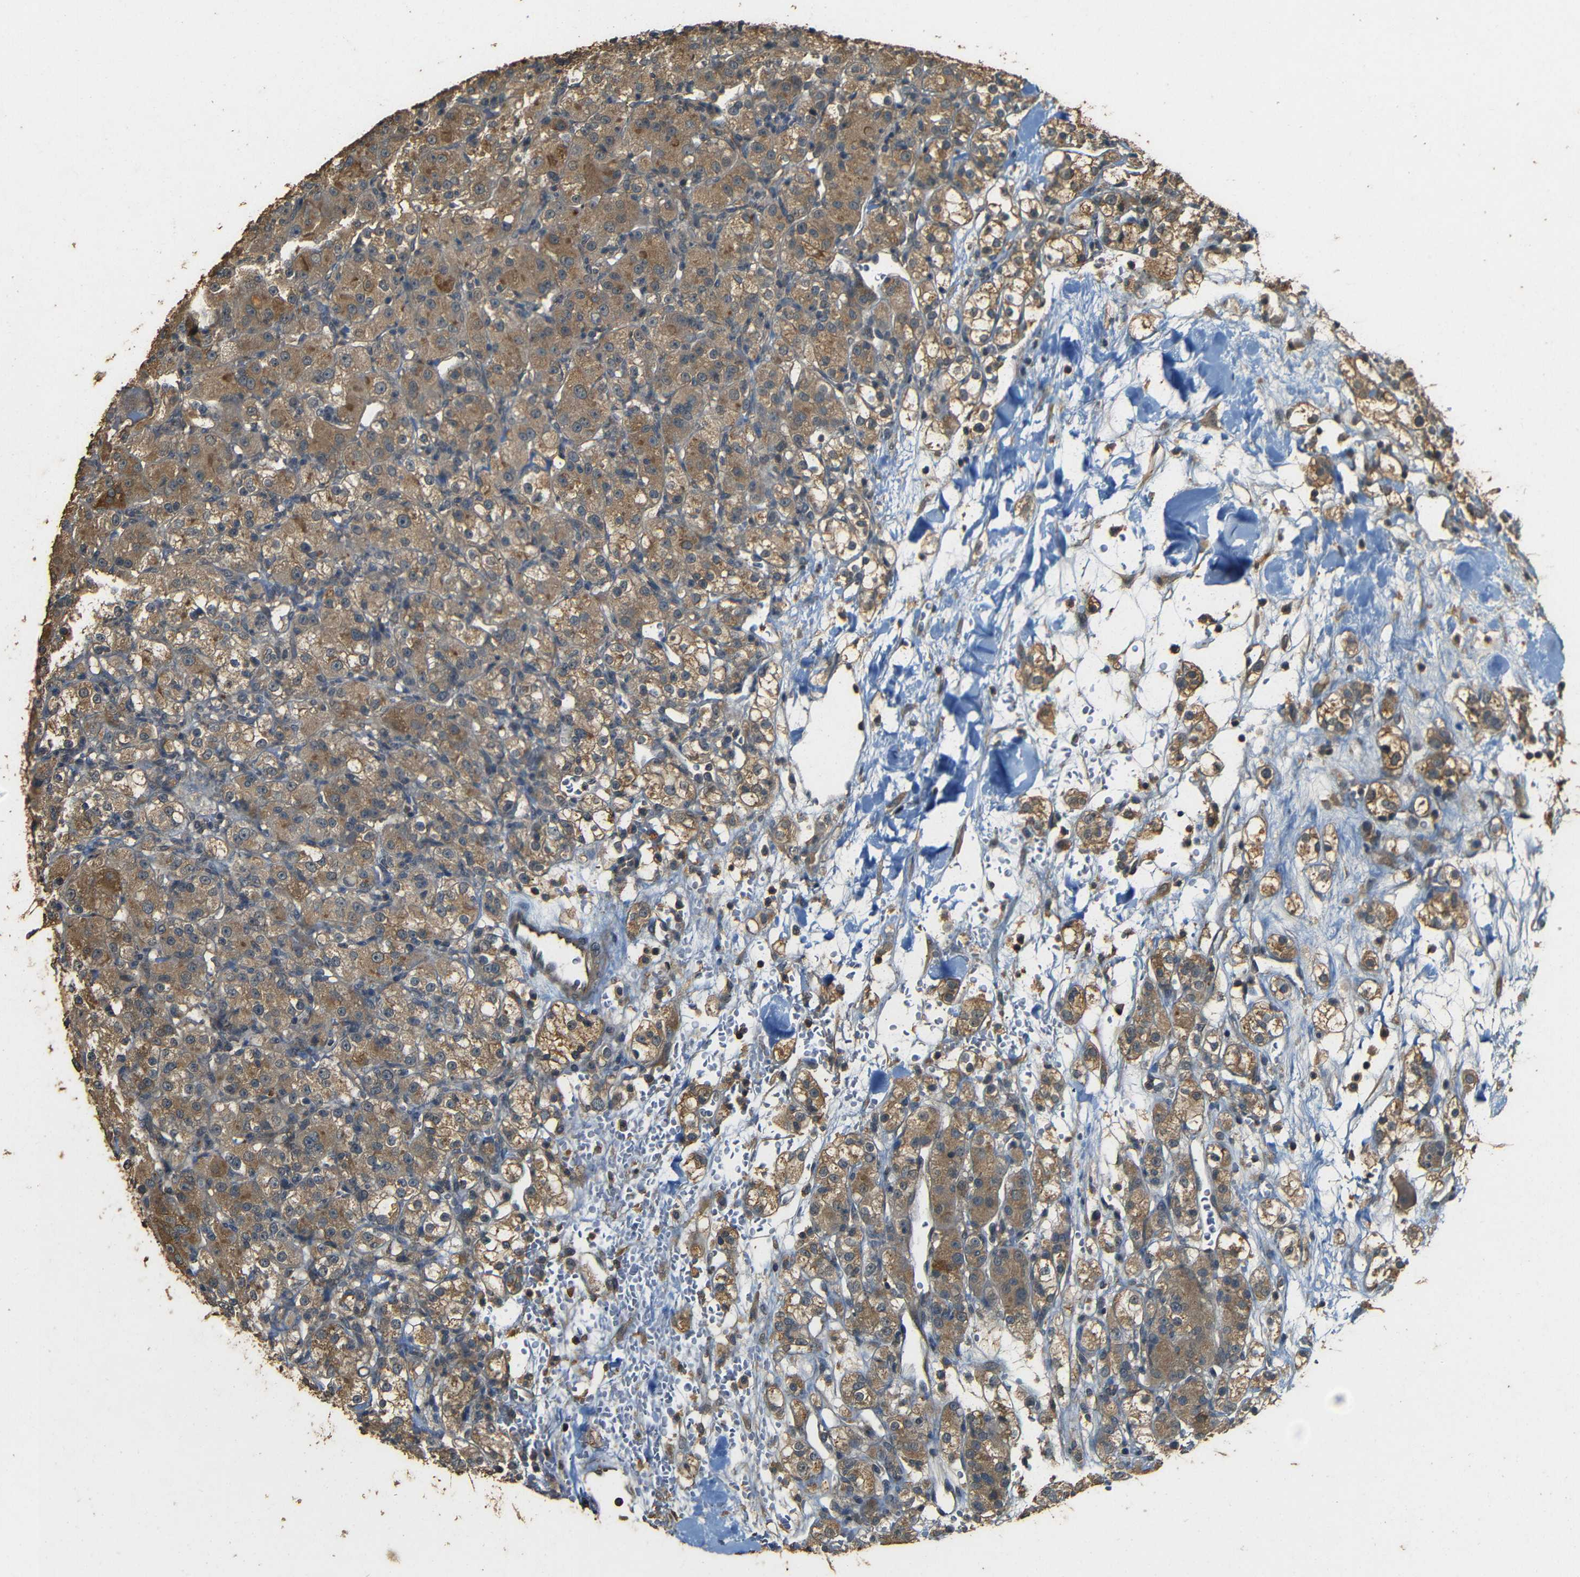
{"staining": {"intensity": "moderate", "quantity": ">75%", "location": "cytoplasmic/membranous"}, "tissue": "renal cancer", "cell_type": "Tumor cells", "image_type": "cancer", "snomed": [{"axis": "morphology", "description": "Normal tissue, NOS"}, {"axis": "morphology", "description": "Adenocarcinoma, NOS"}, {"axis": "topography", "description": "Kidney"}], "caption": "Immunohistochemical staining of human renal cancer (adenocarcinoma) exhibits medium levels of moderate cytoplasmic/membranous protein staining in approximately >75% of tumor cells.", "gene": "PDE5A", "patient": {"sex": "male", "age": 61}}